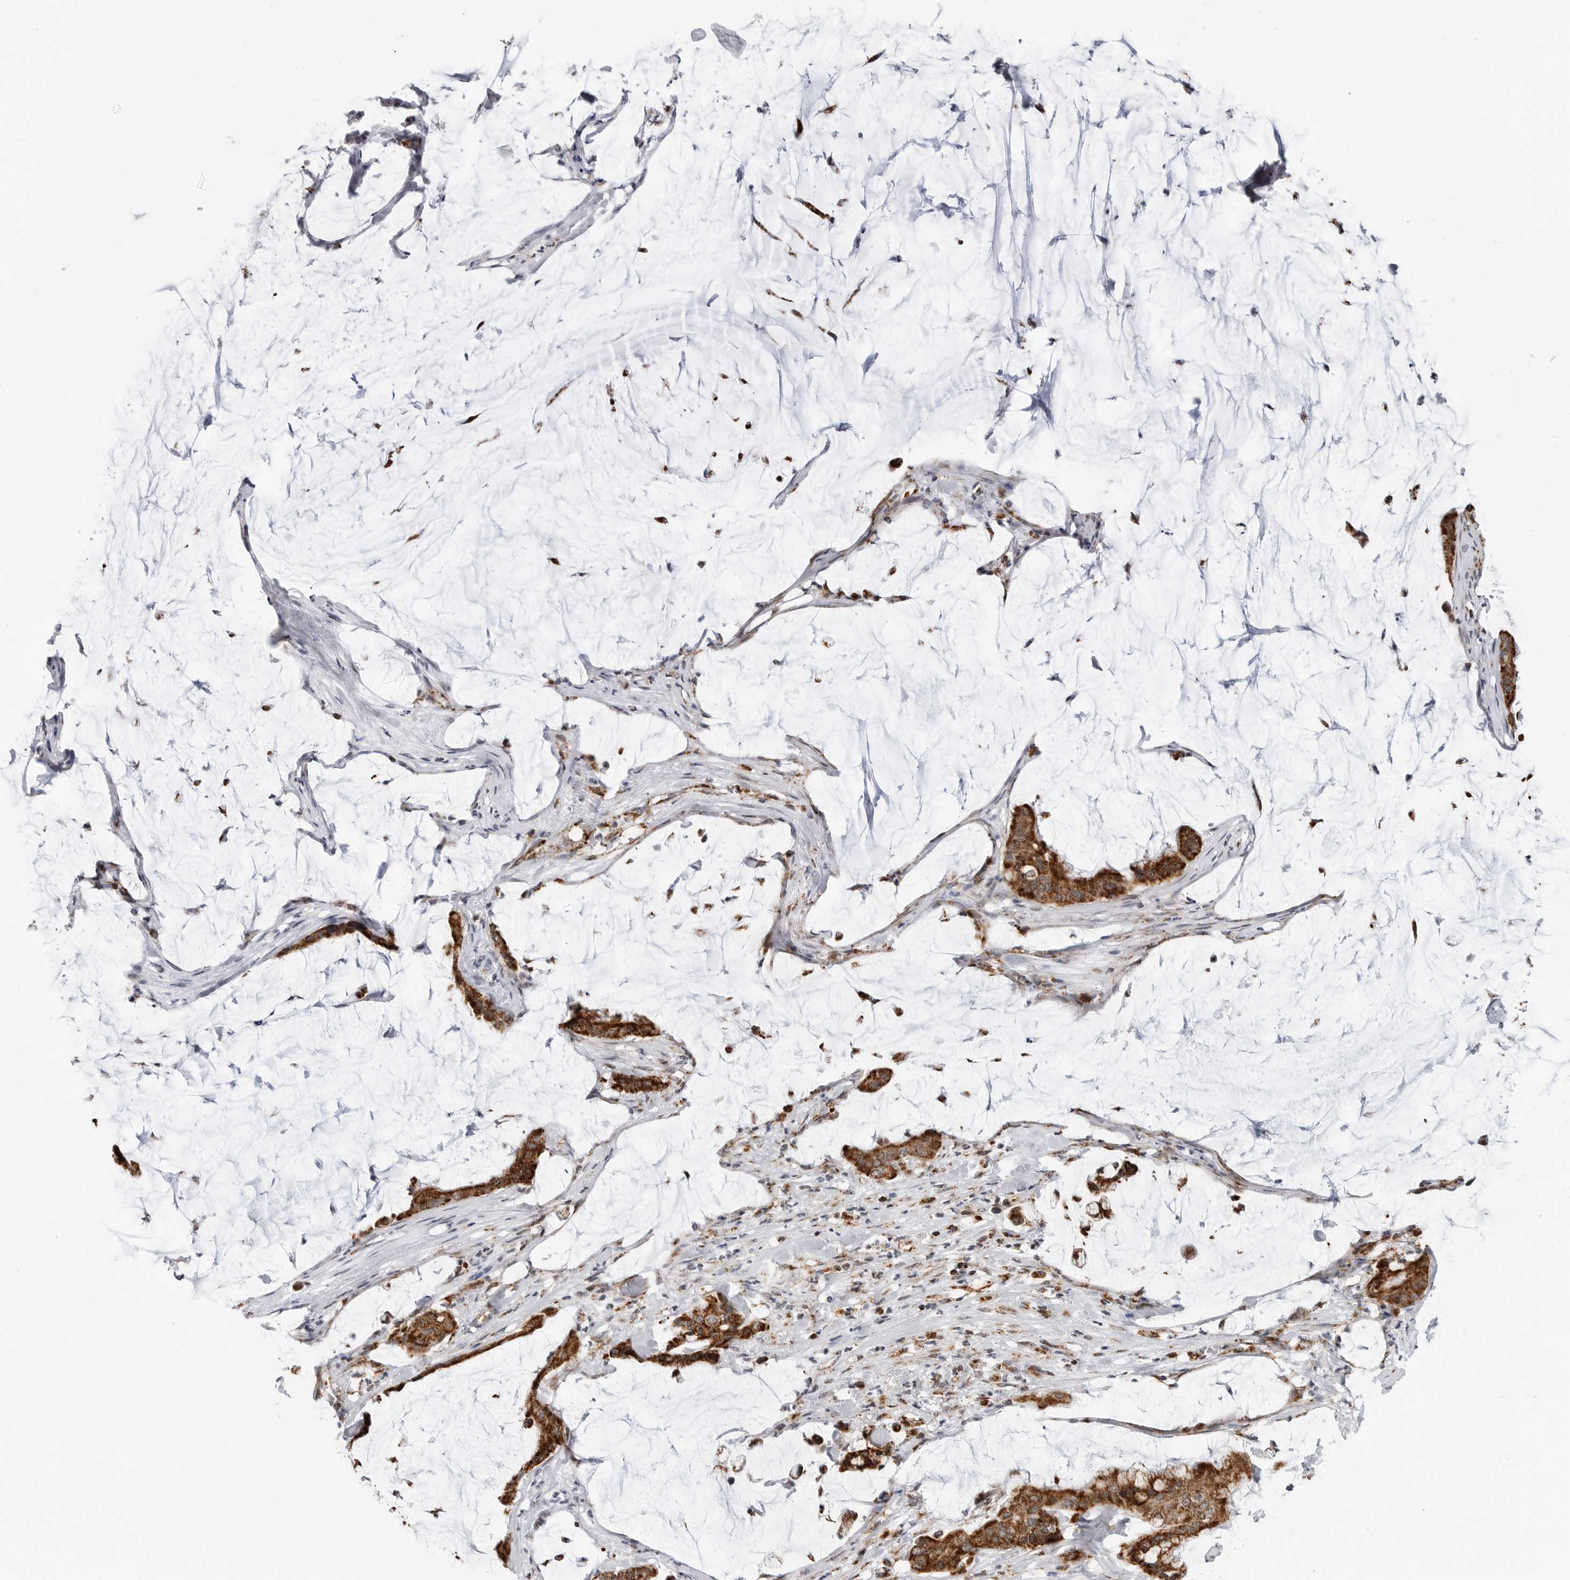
{"staining": {"intensity": "strong", "quantity": ">75%", "location": "cytoplasmic/membranous"}, "tissue": "pancreatic cancer", "cell_type": "Tumor cells", "image_type": "cancer", "snomed": [{"axis": "morphology", "description": "Adenocarcinoma, NOS"}, {"axis": "topography", "description": "Pancreas"}], "caption": "A micrograph of adenocarcinoma (pancreatic) stained for a protein exhibits strong cytoplasmic/membranous brown staining in tumor cells. Using DAB (3,3'-diaminobenzidine) (brown) and hematoxylin (blue) stains, captured at high magnification using brightfield microscopy.", "gene": "COX5A", "patient": {"sex": "male", "age": 41}}